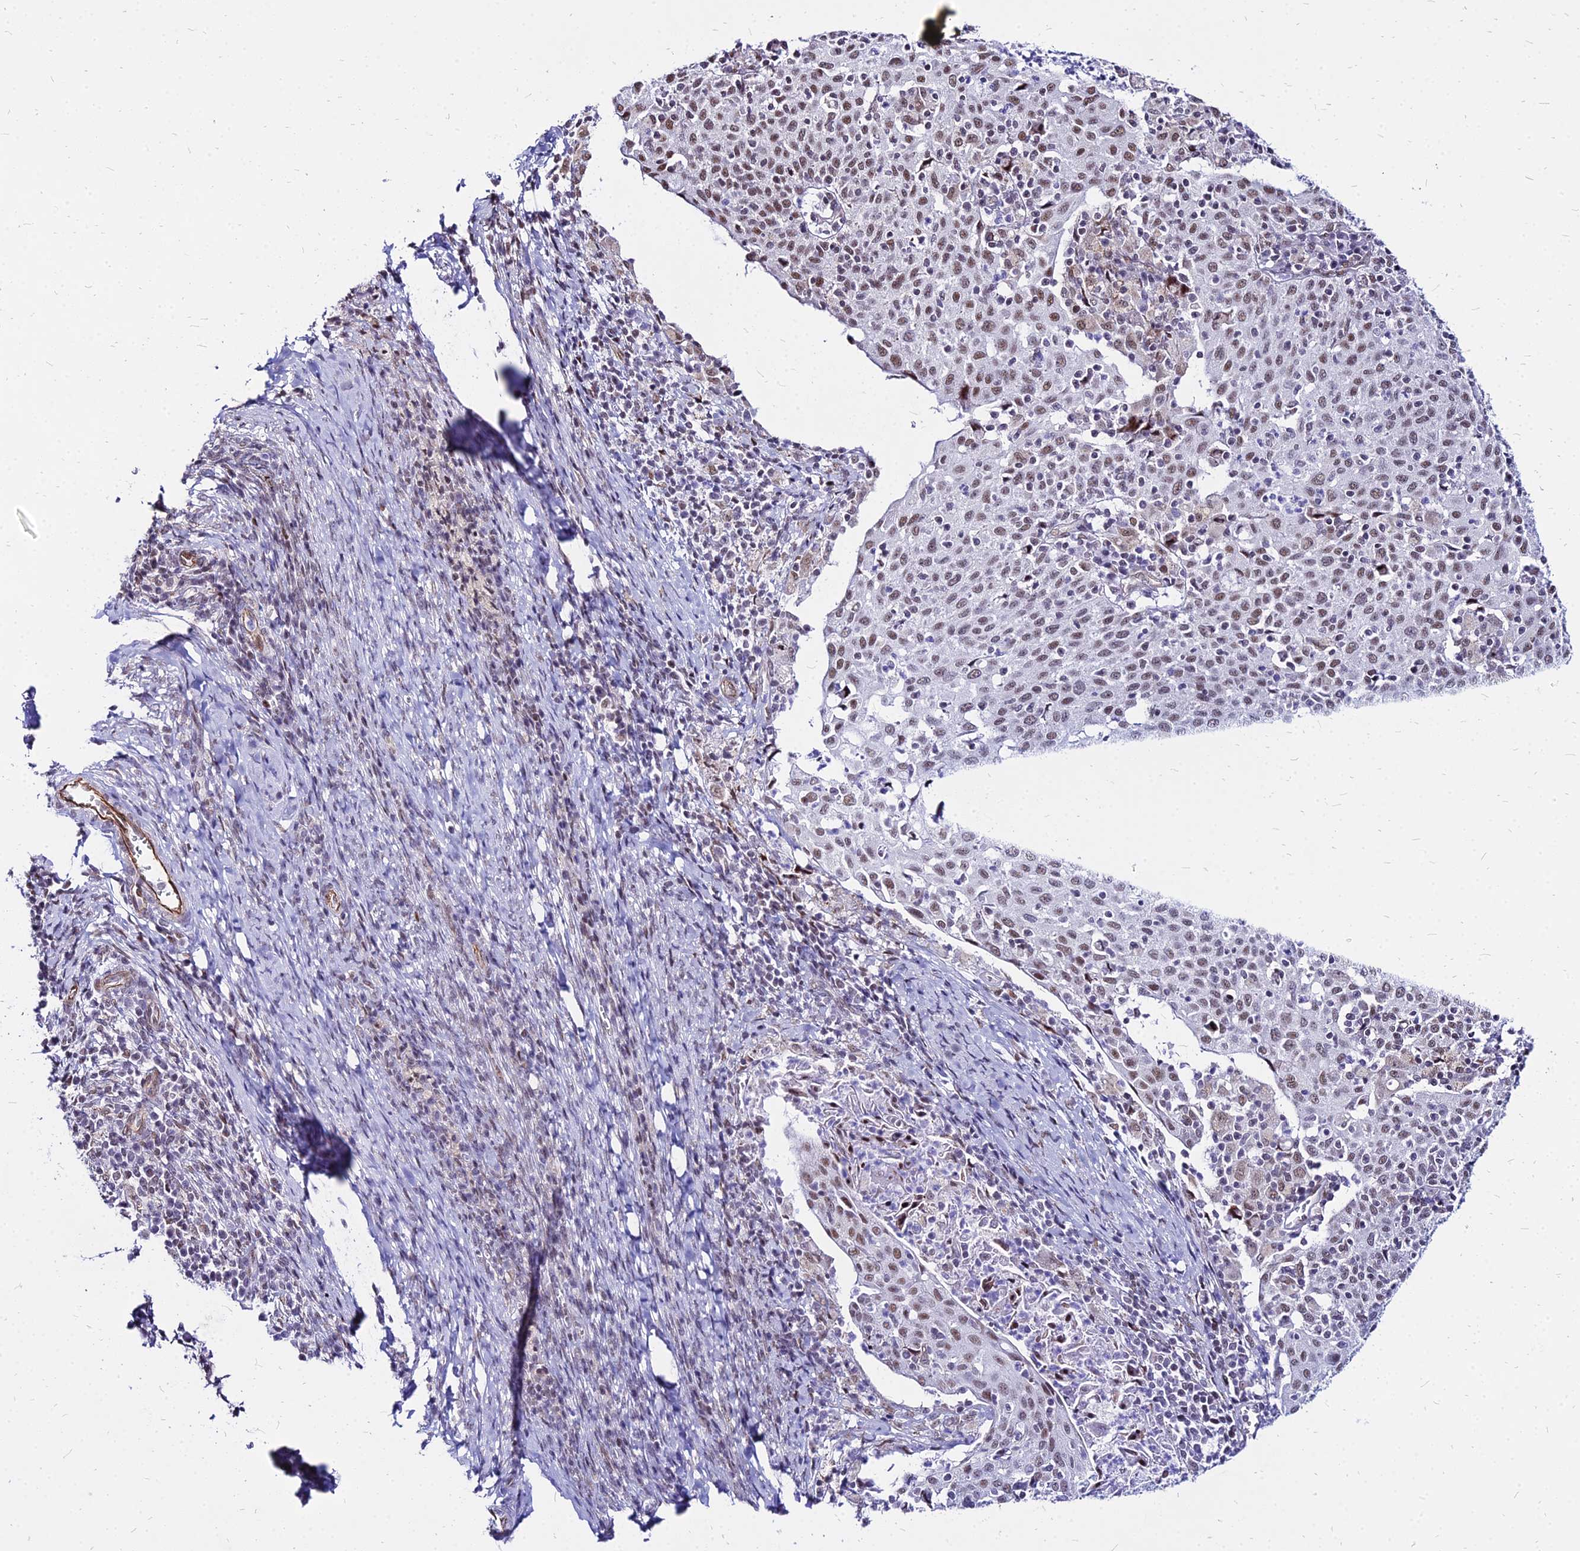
{"staining": {"intensity": "moderate", "quantity": ">75%", "location": "nuclear"}, "tissue": "cervical cancer", "cell_type": "Tumor cells", "image_type": "cancer", "snomed": [{"axis": "morphology", "description": "Squamous cell carcinoma, NOS"}, {"axis": "topography", "description": "Cervix"}], "caption": "Immunohistochemistry staining of cervical cancer, which shows medium levels of moderate nuclear positivity in about >75% of tumor cells indicating moderate nuclear protein staining. The staining was performed using DAB (brown) for protein detection and nuclei were counterstained in hematoxylin (blue).", "gene": "FDX2", "patient": {"sex": "female", "age": 52}}